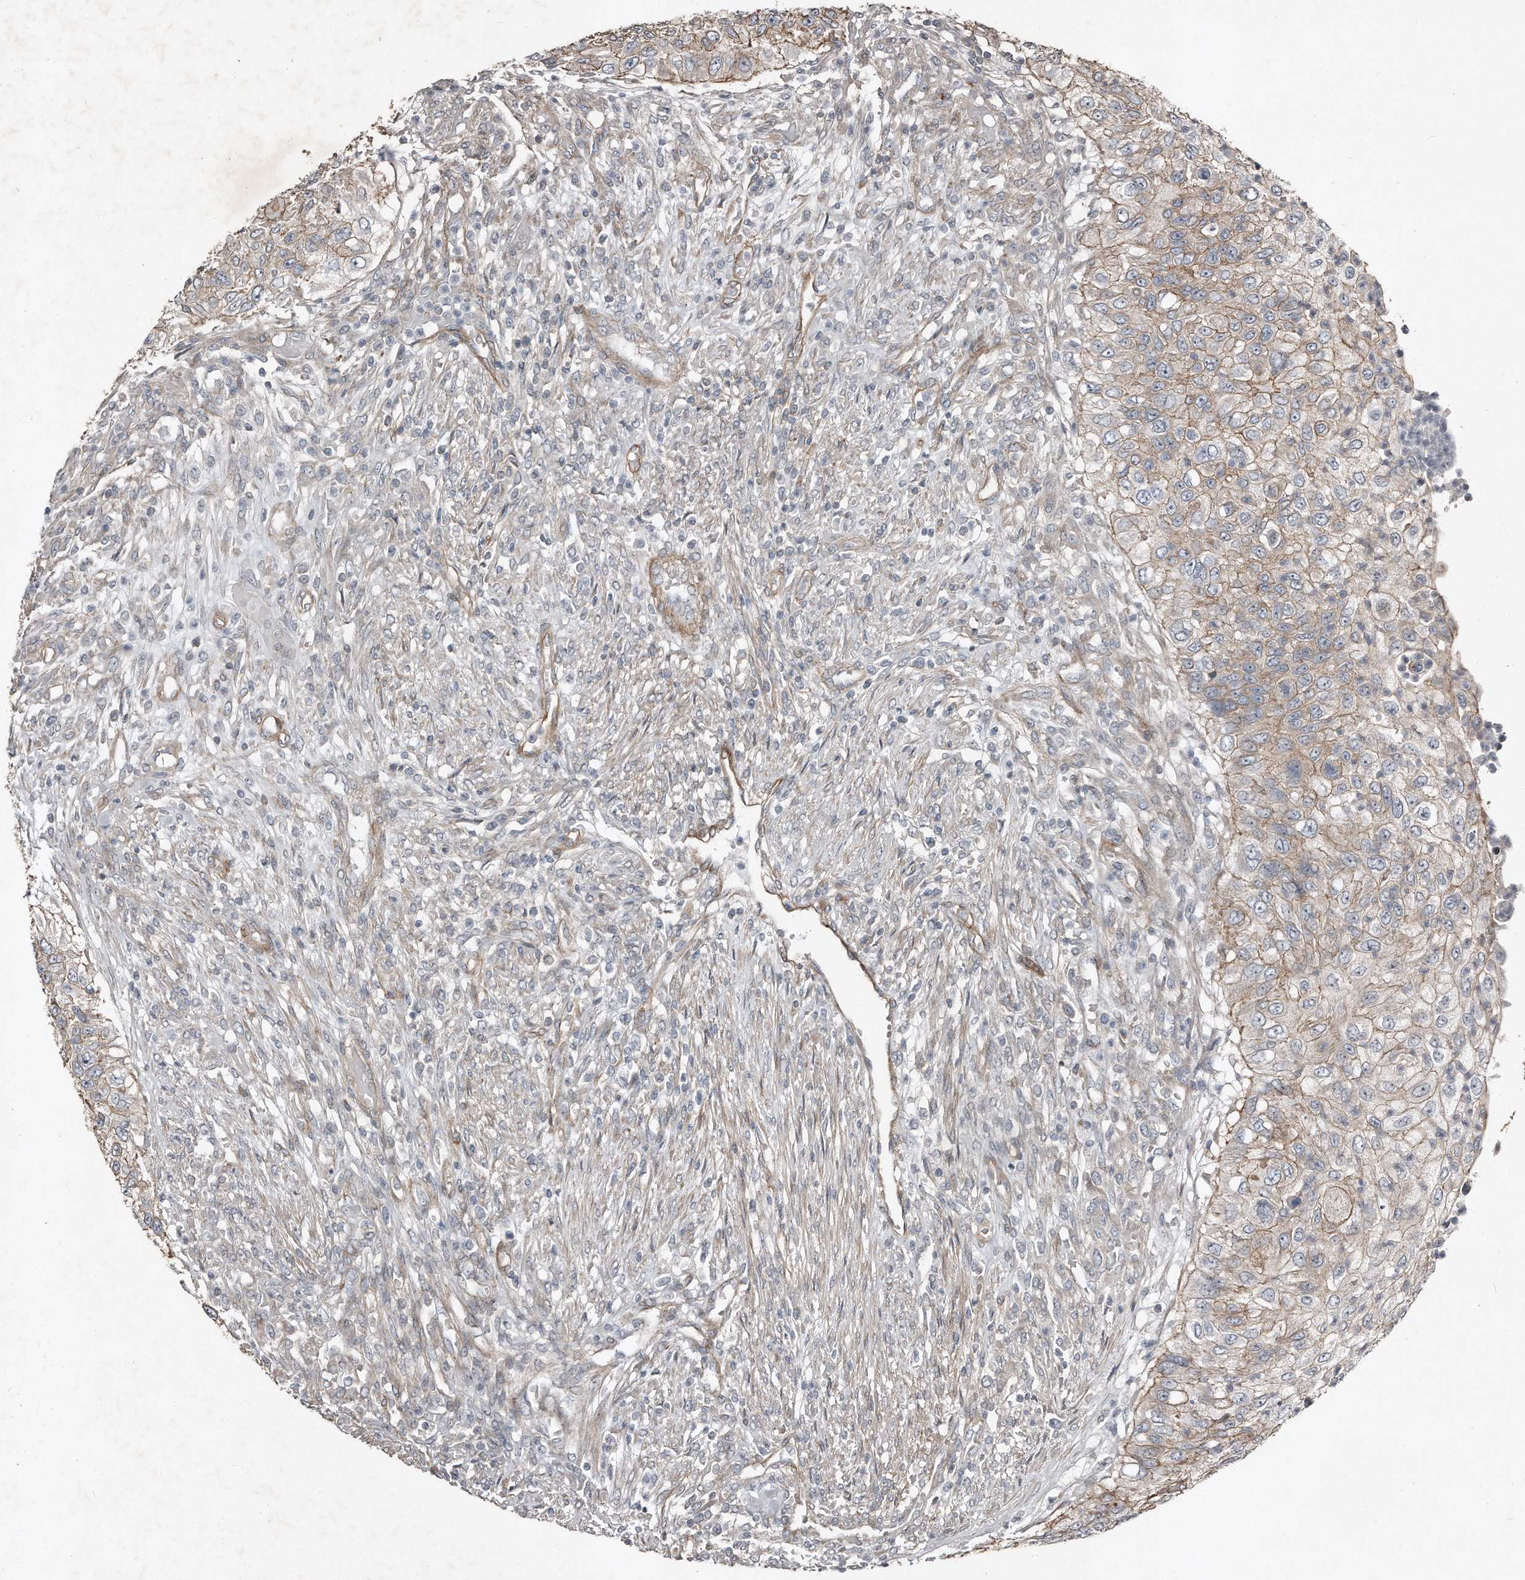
{"staining": {"intensity": "moderate", "quantity": ">75%", "location": "cytoplasmic/membranous"}, "tissue": "urothelial cancer", "cell_type": "Tumor cells", "image_type": "cancer", "snomed": [{"axis": "morphology", "description": "Urothelial carcinoma, High grade"}, {"axis": "topography", "description": "Urinary bladder"}], "caption": "This is an image of immunohistochemistry (IHC) staining of high-grade urothelial carcinoma, which shows moderate positivity in the cytoplasmic/membranous of tumor cells.", "gene": "SNAP47", "patient": {"sex": "female", "age": 60}}